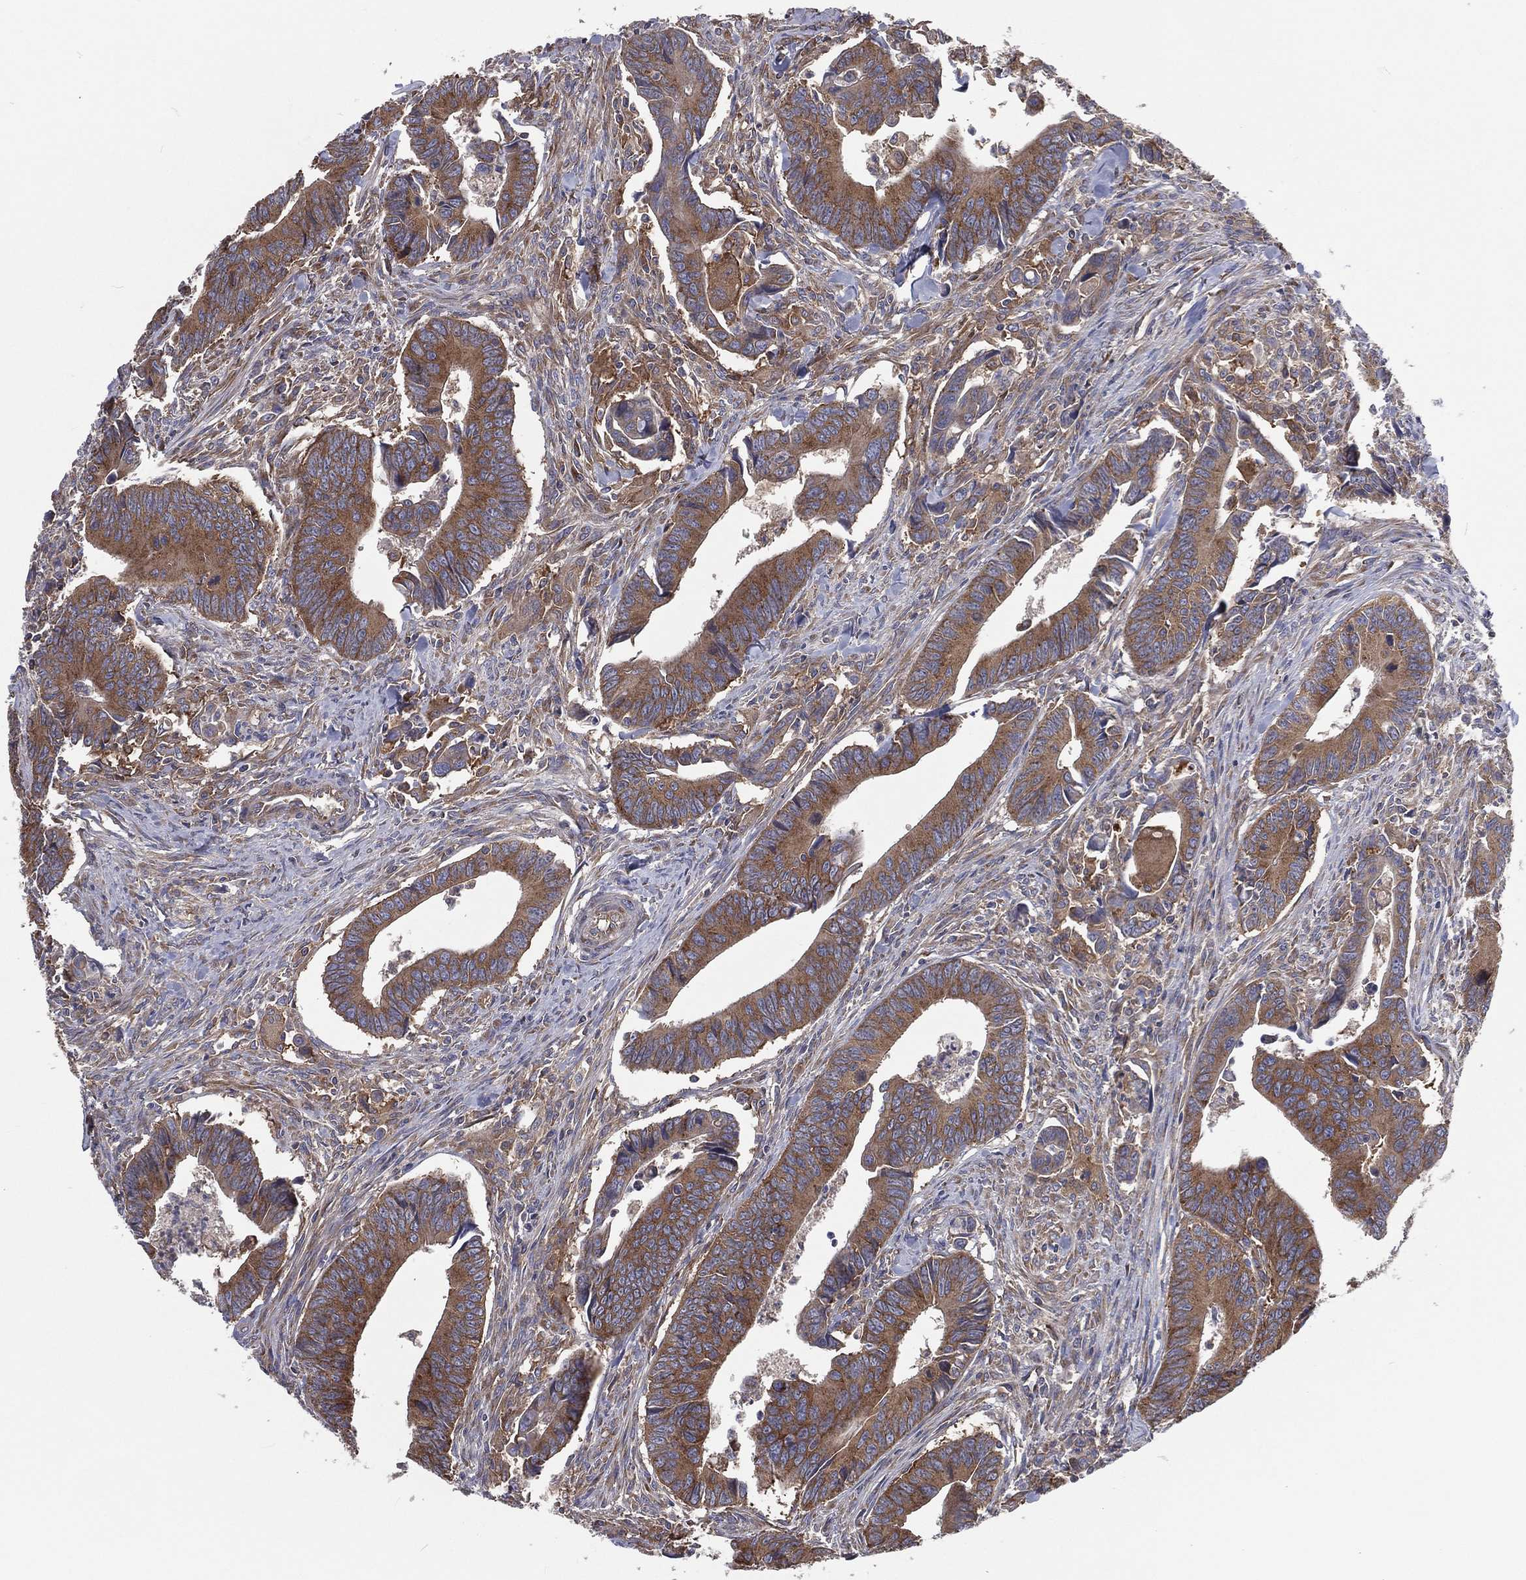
{"staining": {"intensity": "moderate", "quantity": ">75%", "location": "cytoplasmic/membranous"}, "tissue": "colorectal cancer", "cell_type": "Tumor cells", "image_type": "cancer", "snomed": [{"axis": "morphology", "description": "Adenocarcinoma, NOS"}, {"axis": "topography", "description": "Rectum"}], "caption": "Human colorectal cancer (adenocarcinoma) stained with a brown dye exhibits moderate cytoplasmic/membranous positive positivity in about >75% of tumor cells.", "gene": "EIF2B5", "patient": {"sex": "male", "age": 67}}